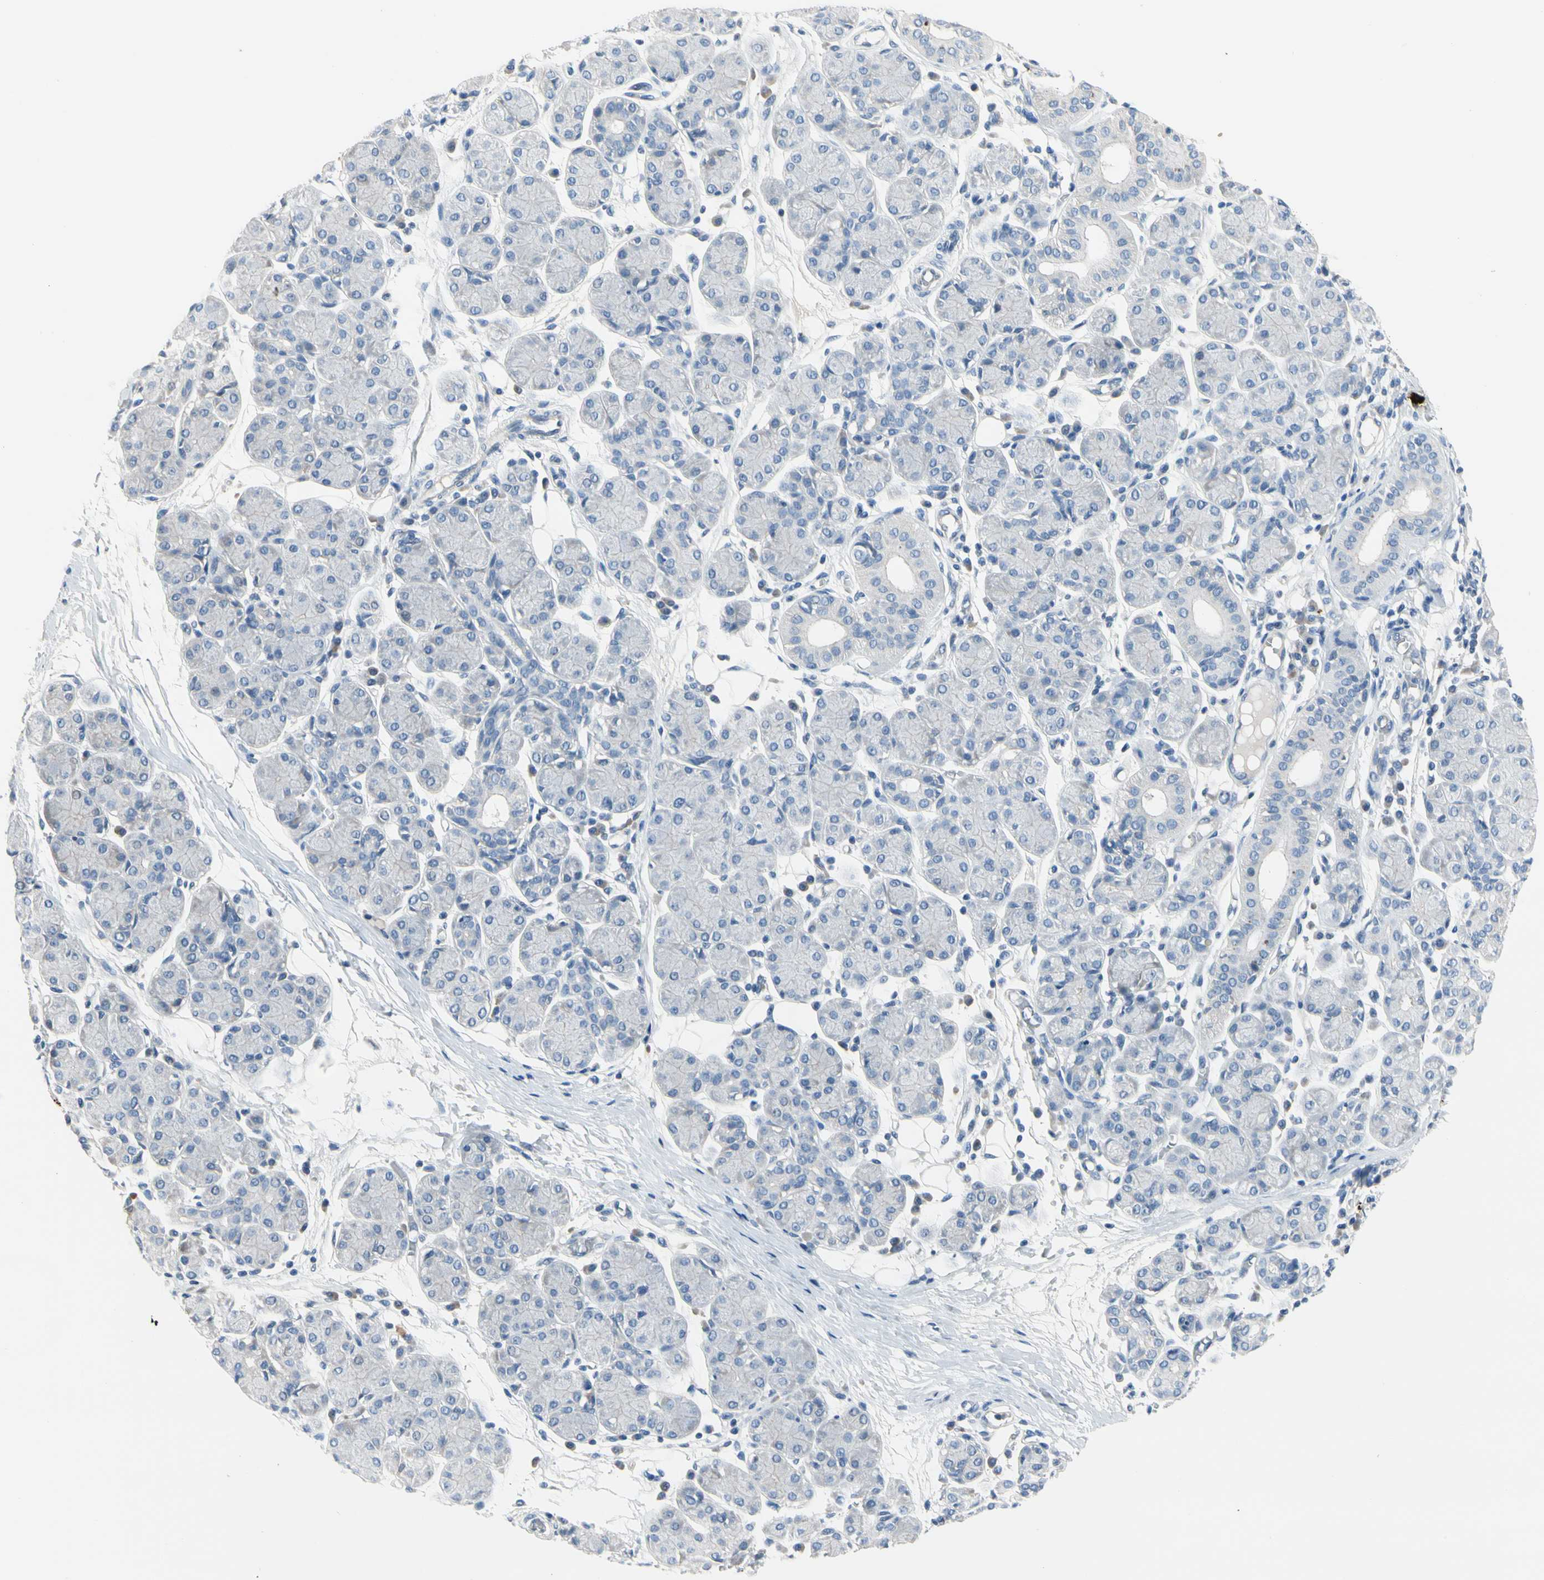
{"staining": {"intensity": "negative", "quantity": "none", "location": "none"}, "tissue": "salivary gland", "cell_type": "Glandular cells", "image_type": "normal", "snomed": [{"axis": "morphology", "description": "Normal tissue, NOS"}, {"axis": "morphology", "description": "Inflammation, NOS"}, {"axis": "topography", "description": "Lymph node"}, {"axis": "topography", "description": "Salivary gland"}], "caption": "IHC of benign salivary gland reveals no positivity in glandular cells.", "gene": "CPA3", "patient": {"sex": "male", "age": 3}}